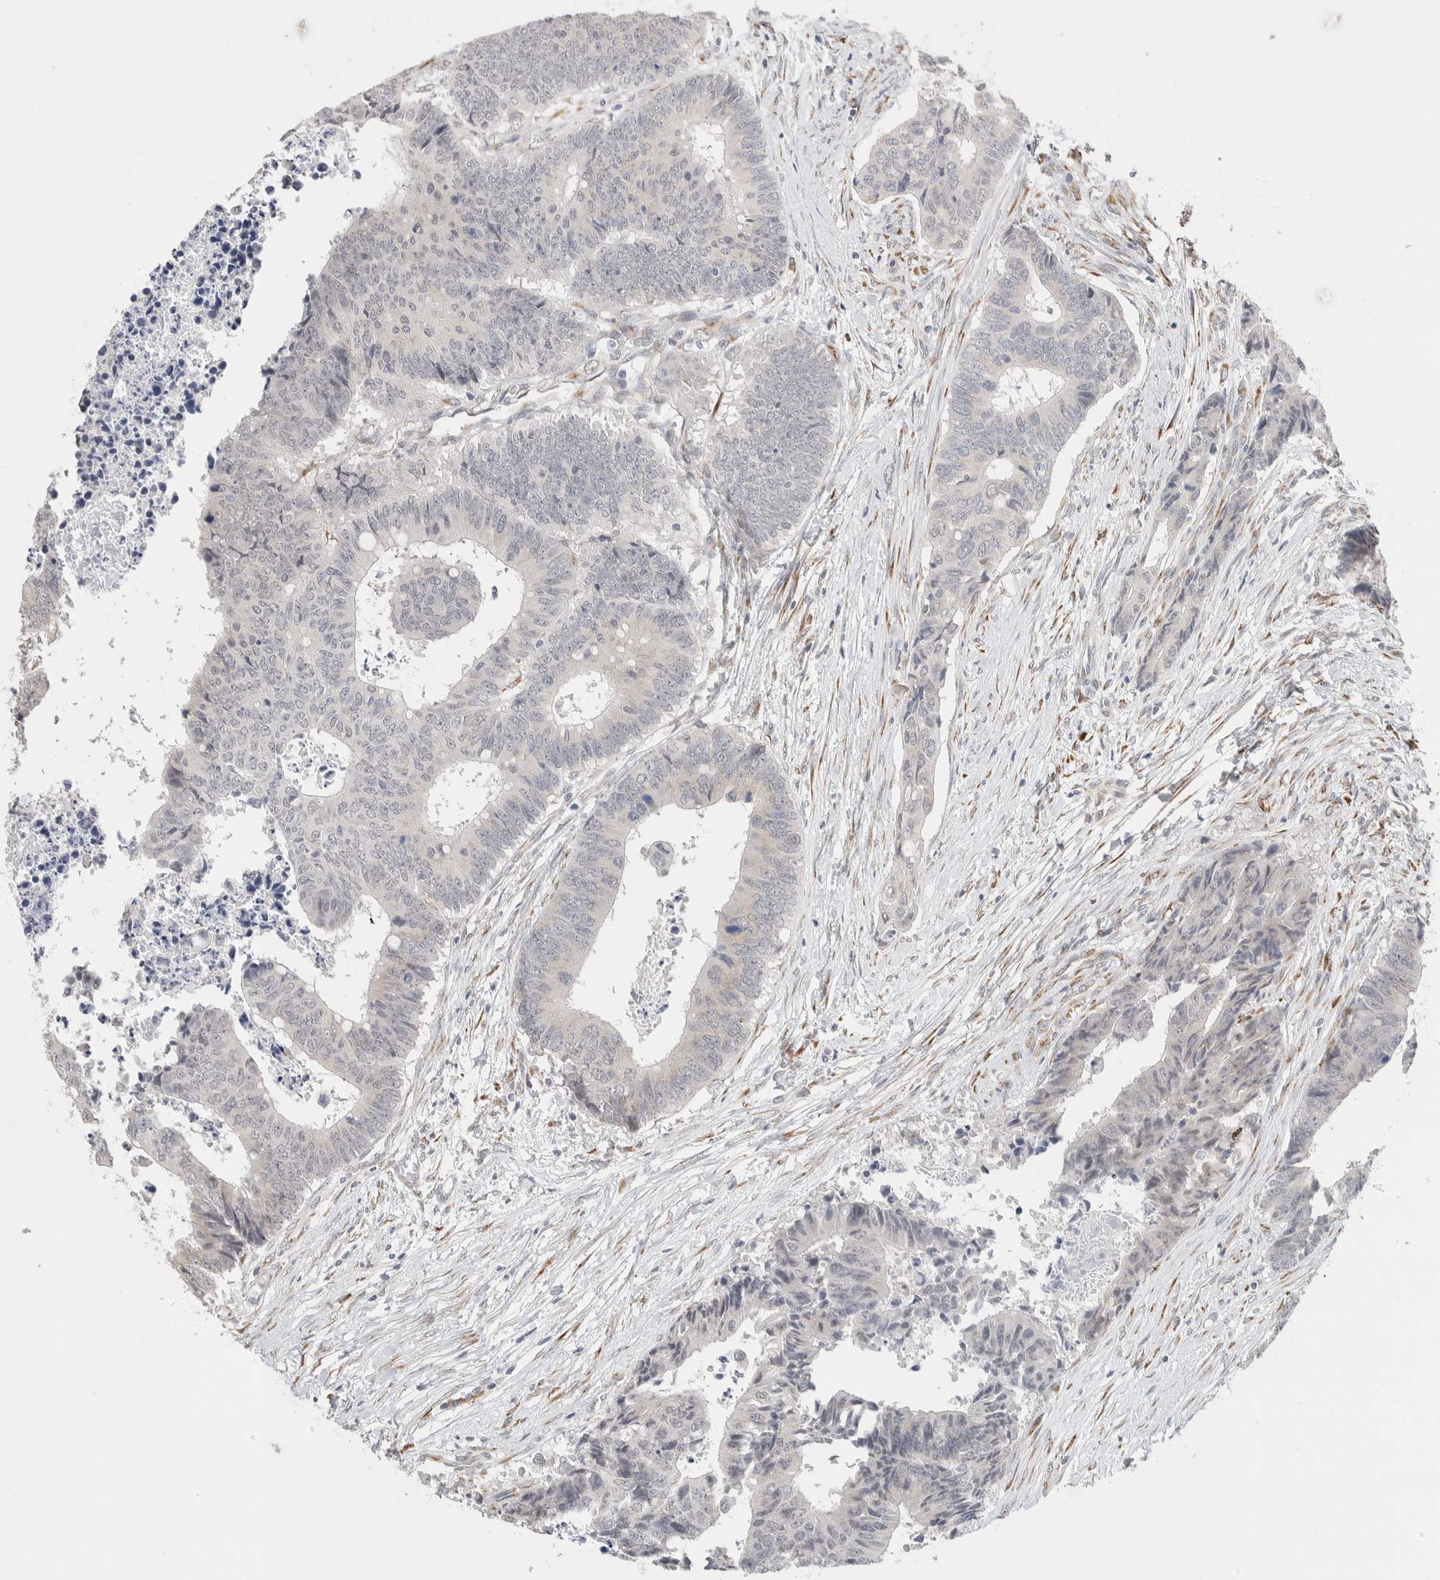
{"staining": {"intensity": "negative", "quantity": "none", "location": "none"}, "tissue": "colorectal cancer", "cell_type": "Tumor cells", "image_type": "cancer", "snomed": [{"axis": "morphology", "description": "Adenocarcinoma, NOS"}, {"axis": "topography", "description": "Rectum"}], "caption": "Immunohistochemistry (IHC) of human colorectal cancer (adenocarcinoma) demonstrates no expression in tumor cells. (DAB (3,3'-diaminobenzidine) immunohistochemistry with hematoxylin counter stain).", "gene": "HDLBP", "patient": {"sex": "male", "age": 84}}